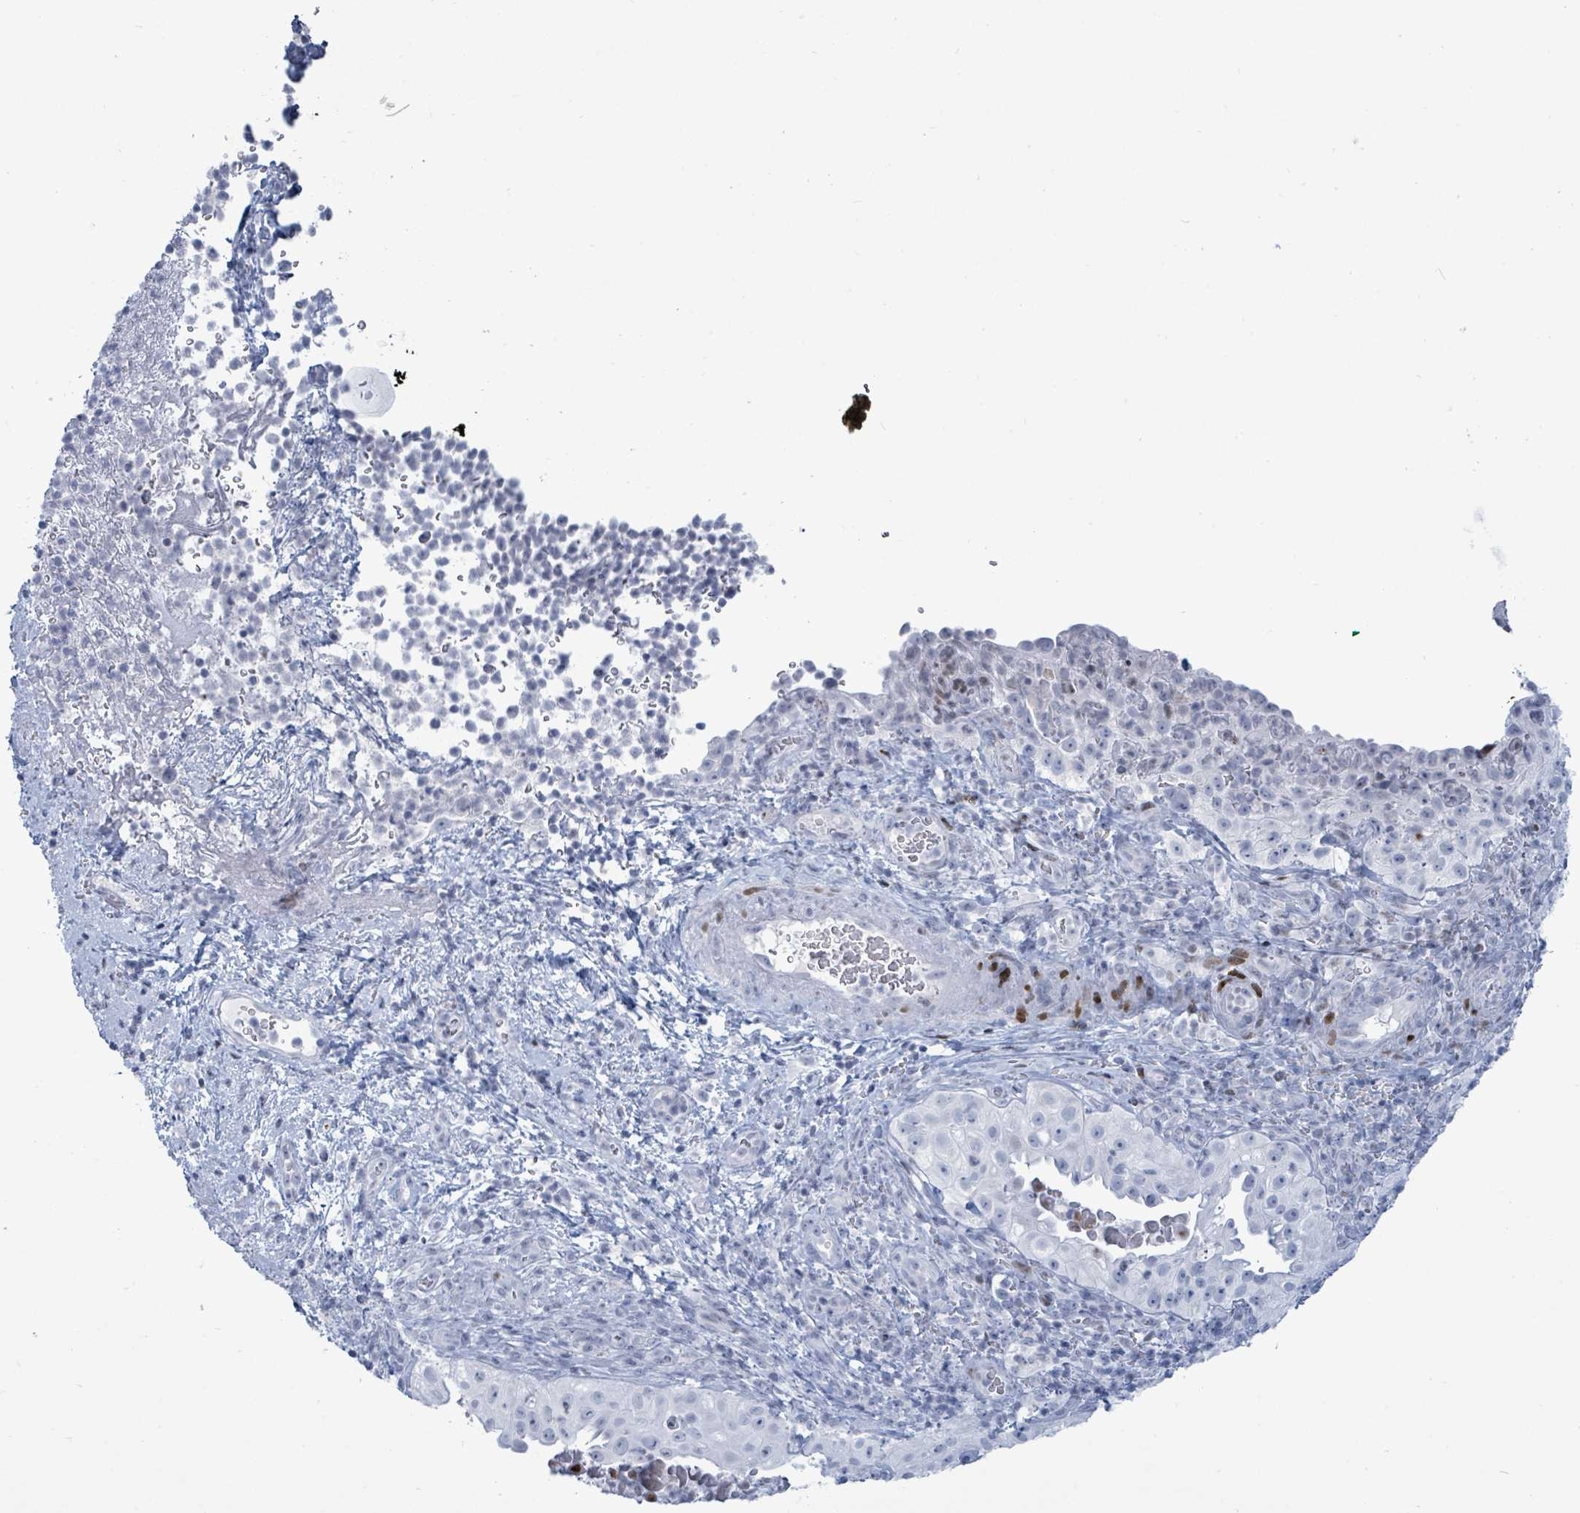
{"staining": {"intensity": "negative", "quantity": "none", "location": "none"}, "tissue": "cervical cancer", "cell_type": "Tumor cells", "image_type": "cancer", "snomed": [{"axis": "morphology", "description": "Squamous cell carcinoma, NOS"}, {"axis": "topography", "description": "Cervix"}], "caption": "This is a photomicrograph of IHC staining of cervical cancer (squamous cell carcinoma), which shows no positivity in tumor cells.", "gene": "MALL", "patient": {"sex": "female", "age": 52}}